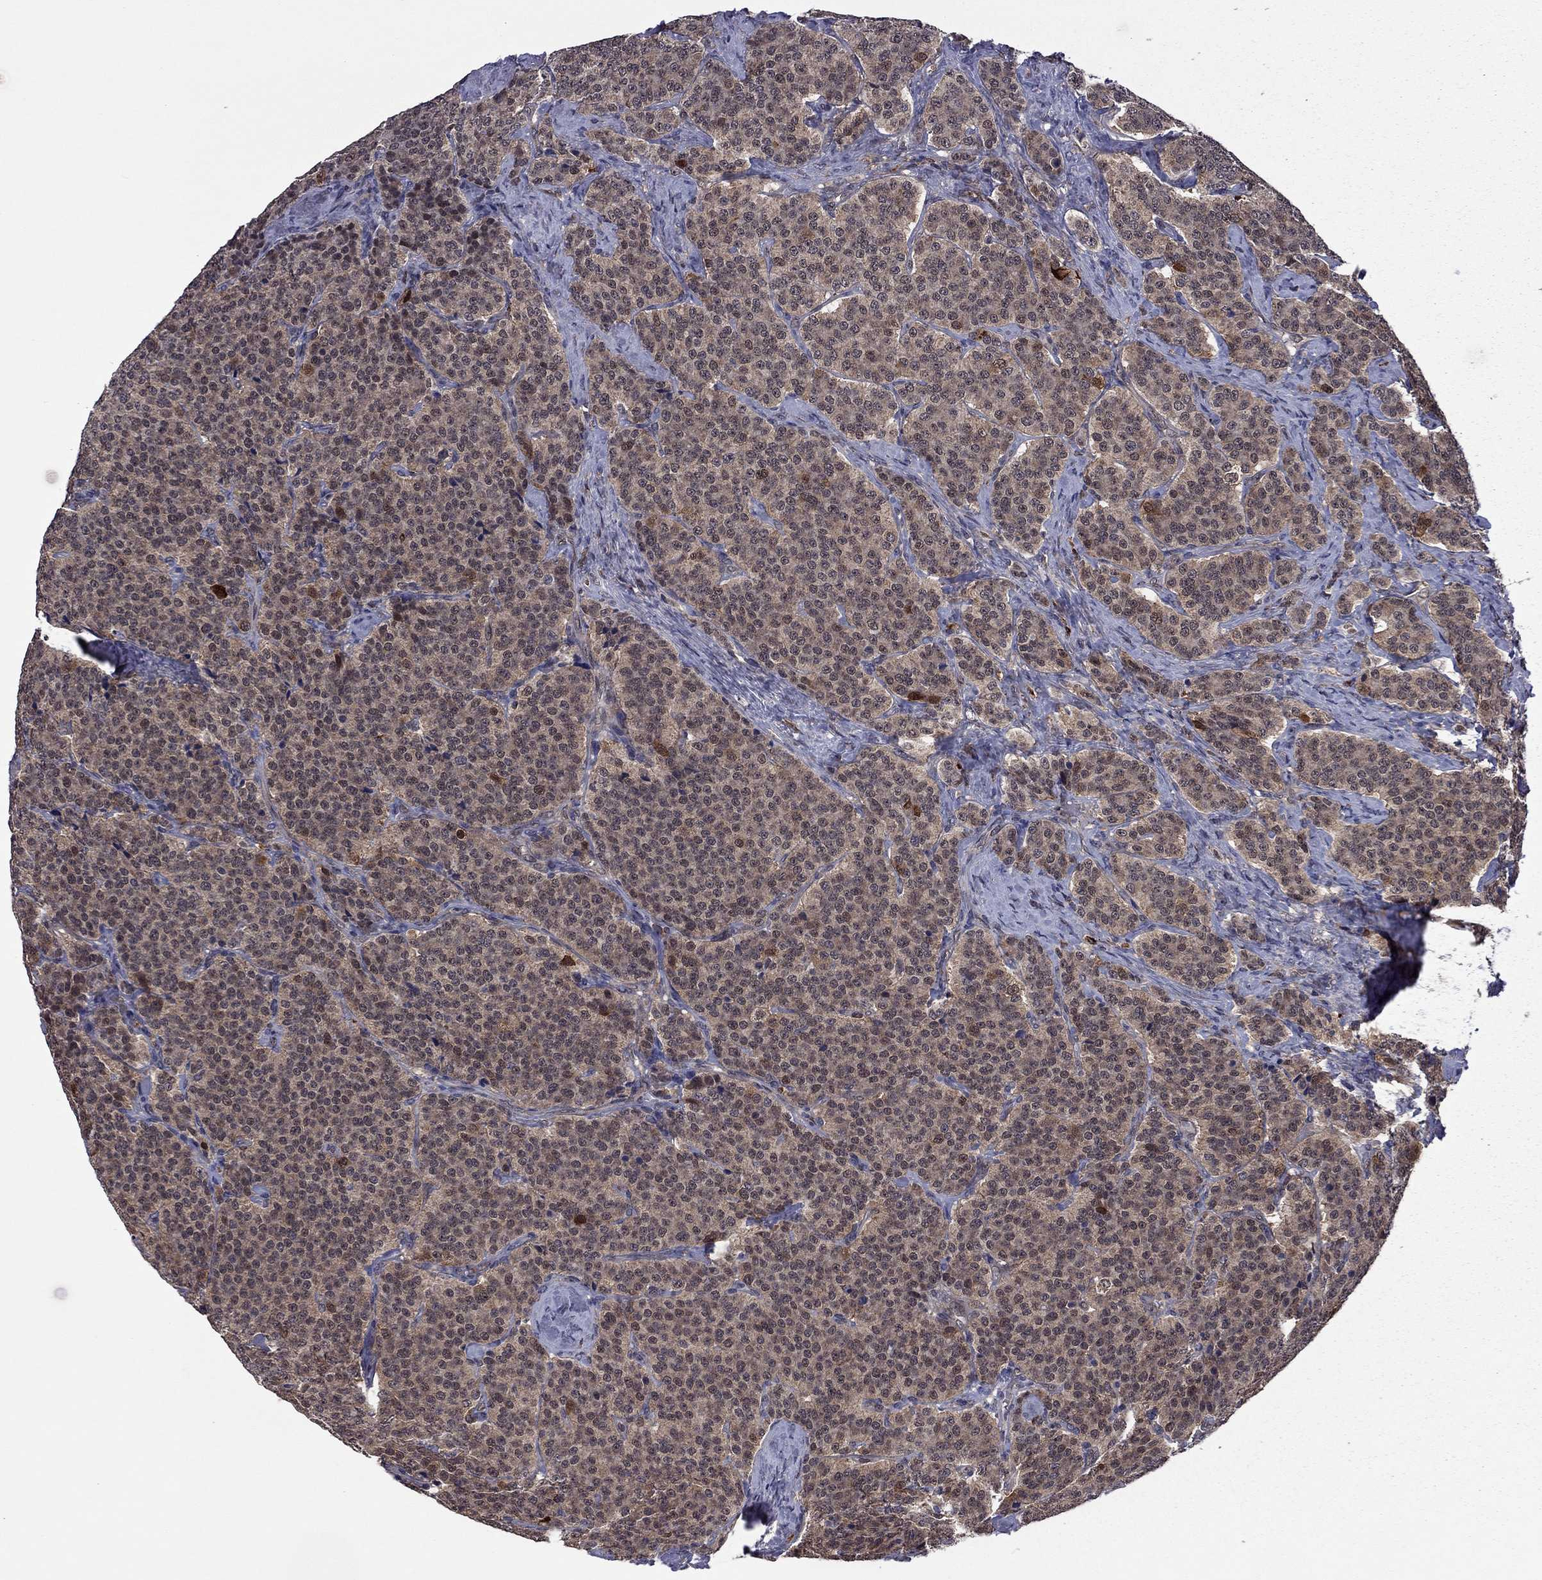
{"staining": {"intensity": "moderate", "quantity": ">75%", "location": "cytoplasmic/membranous"}, "tissue": "carcinoid", "cell_type": "Tumor cells", "image_type": "cancer", "snomed": [{"axis": "morphology", "description": "Carcinoid, malignant, NOS"}, {"axis": "topography", "description": "Small intestine"}], "caption": "Immunohistochemistry (IHC) histopathology image of human carcinoid stained for a protein (brown), which reveals medium levels of moderate cytoplasmic/membranous staining in approximately >75% of tumor cells.", "gene": "GPAA1", "patient": {"sex": "female", "age": 58}}